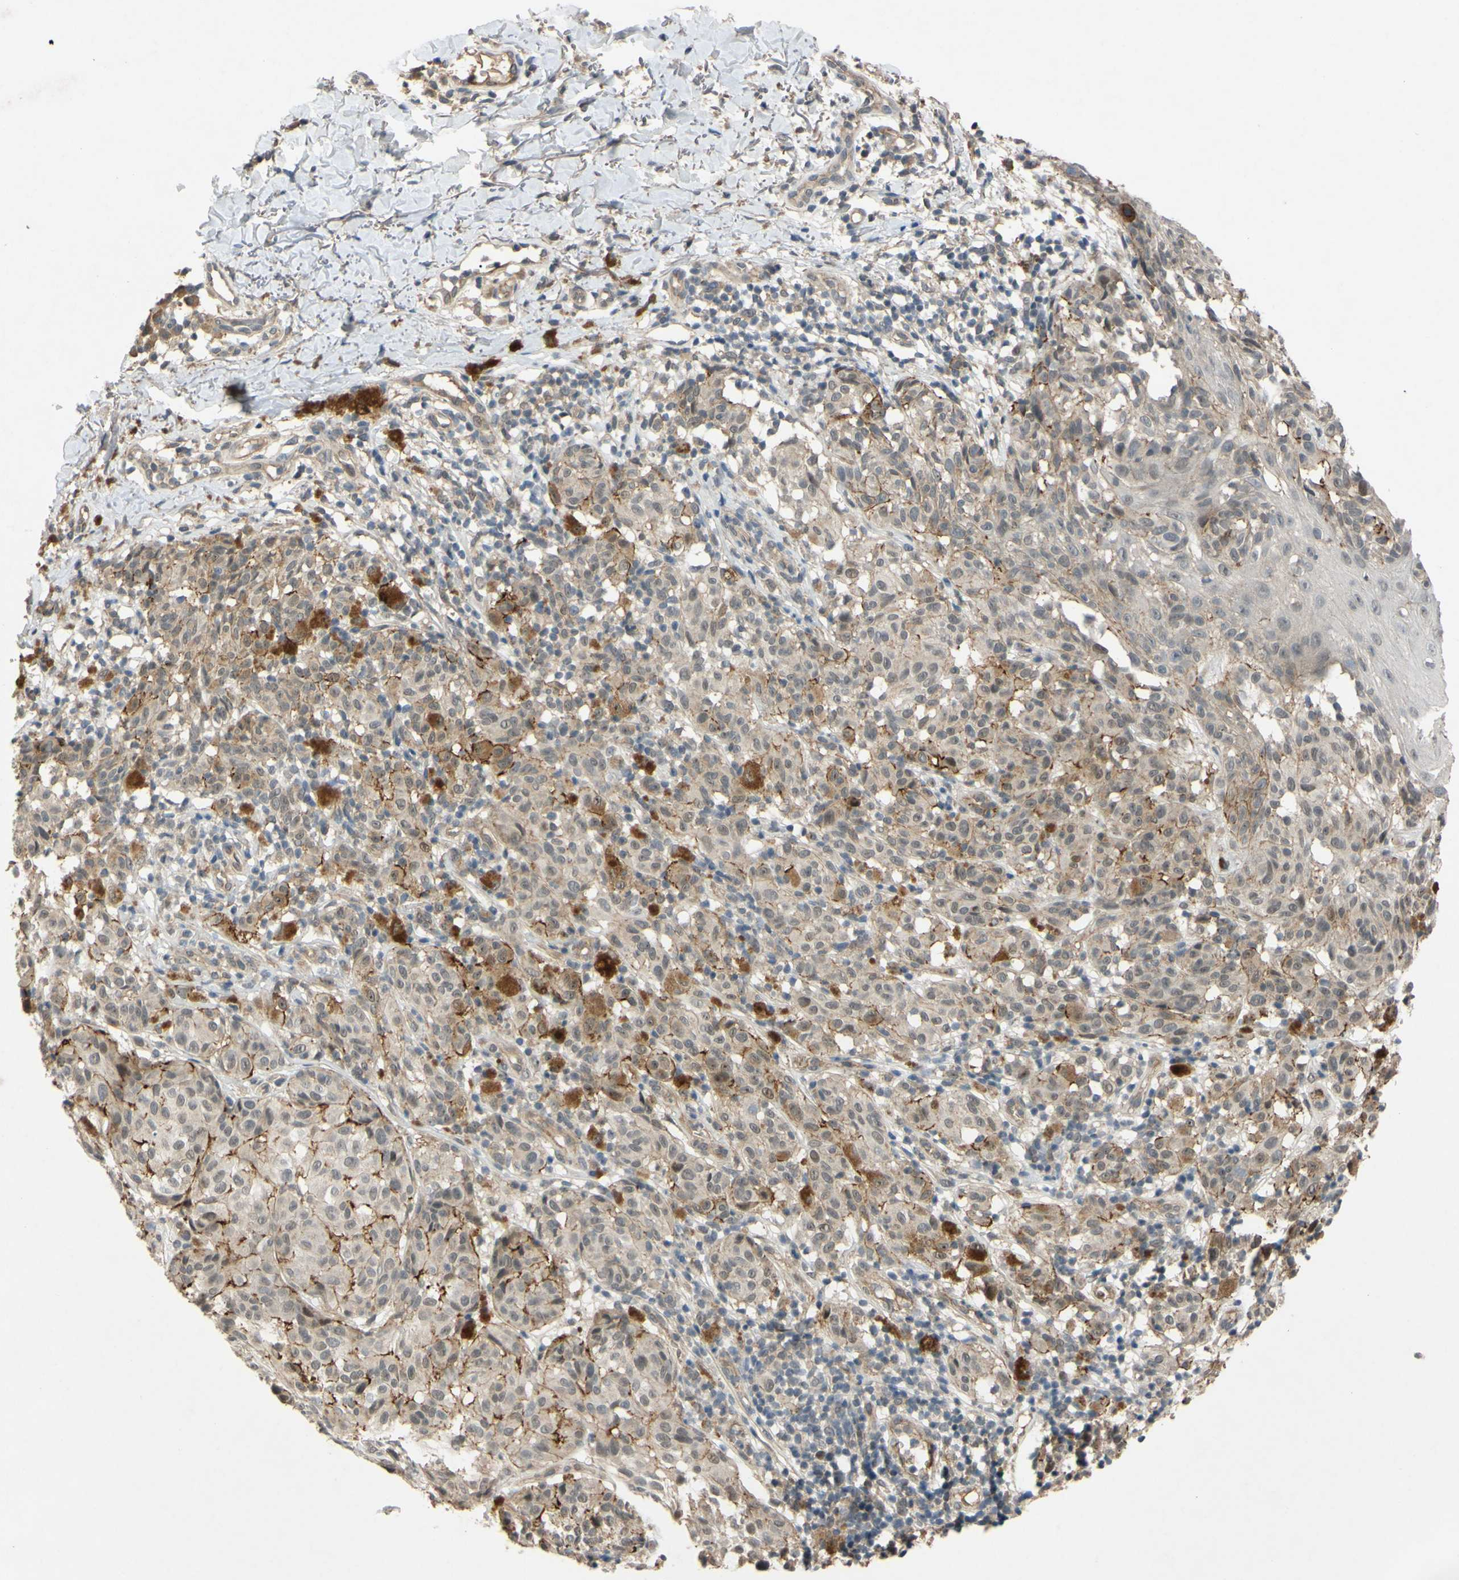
{"staining": {"intensity": "weak", "quantity": "<25%", "location": "cytoplasmic/membranous"}, "tissue": "melanoma", "cell_type": "Tumor cells", "image_type": "cancer", "snomed": [{"axis": "morphology", "description": "Malignant melanoma, NOS"}, {"axis": "topography", "description": "Skin"}], "caption": "IHC histopathology image of neoplastic tissue: malignant melanoma stained with DAB reveals no significant protein positivity in tumor cells. (Stains: DAB (3,3'-diaminobenzidine) IHC with hematoxylin counter stain, Microscopy: brightfield microscopy at high magnification).", "gene": "ALK", "patient": {"sex": "female", "age": 46}}